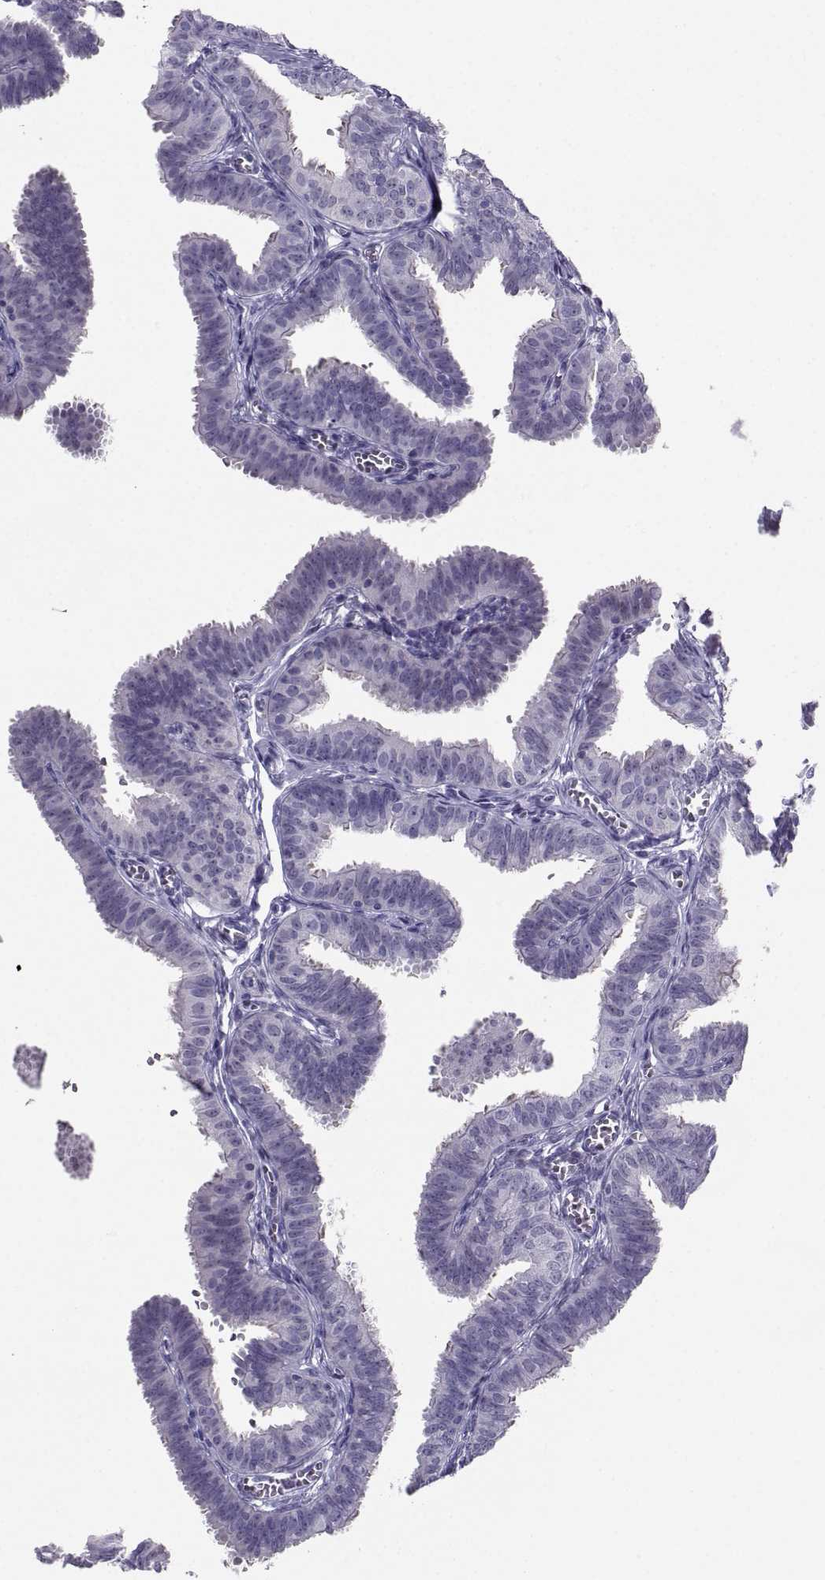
{"staining": {"intensity": "negative", "quantity": "none", "location": "none"}, "tissue": "fallopian tube", "cell_type": "Glandular cells", "image_type": "normal", "snomed": [{"axis": "morphology", "description": "Normal tissue, NOS"}, {"axis": "topography", "description": "Fallopian tube"}], "caption": "The histopathology image shows no staining of glandular cells in benign fallopian tube. (Stains: DAB immunohistochemistry (IHC) with hematoxylin counter stain, Microscopy: brightfield microscopy at high magnification).", "gene": "PGK1", "patient": {"sex": "female", "age": 25}}